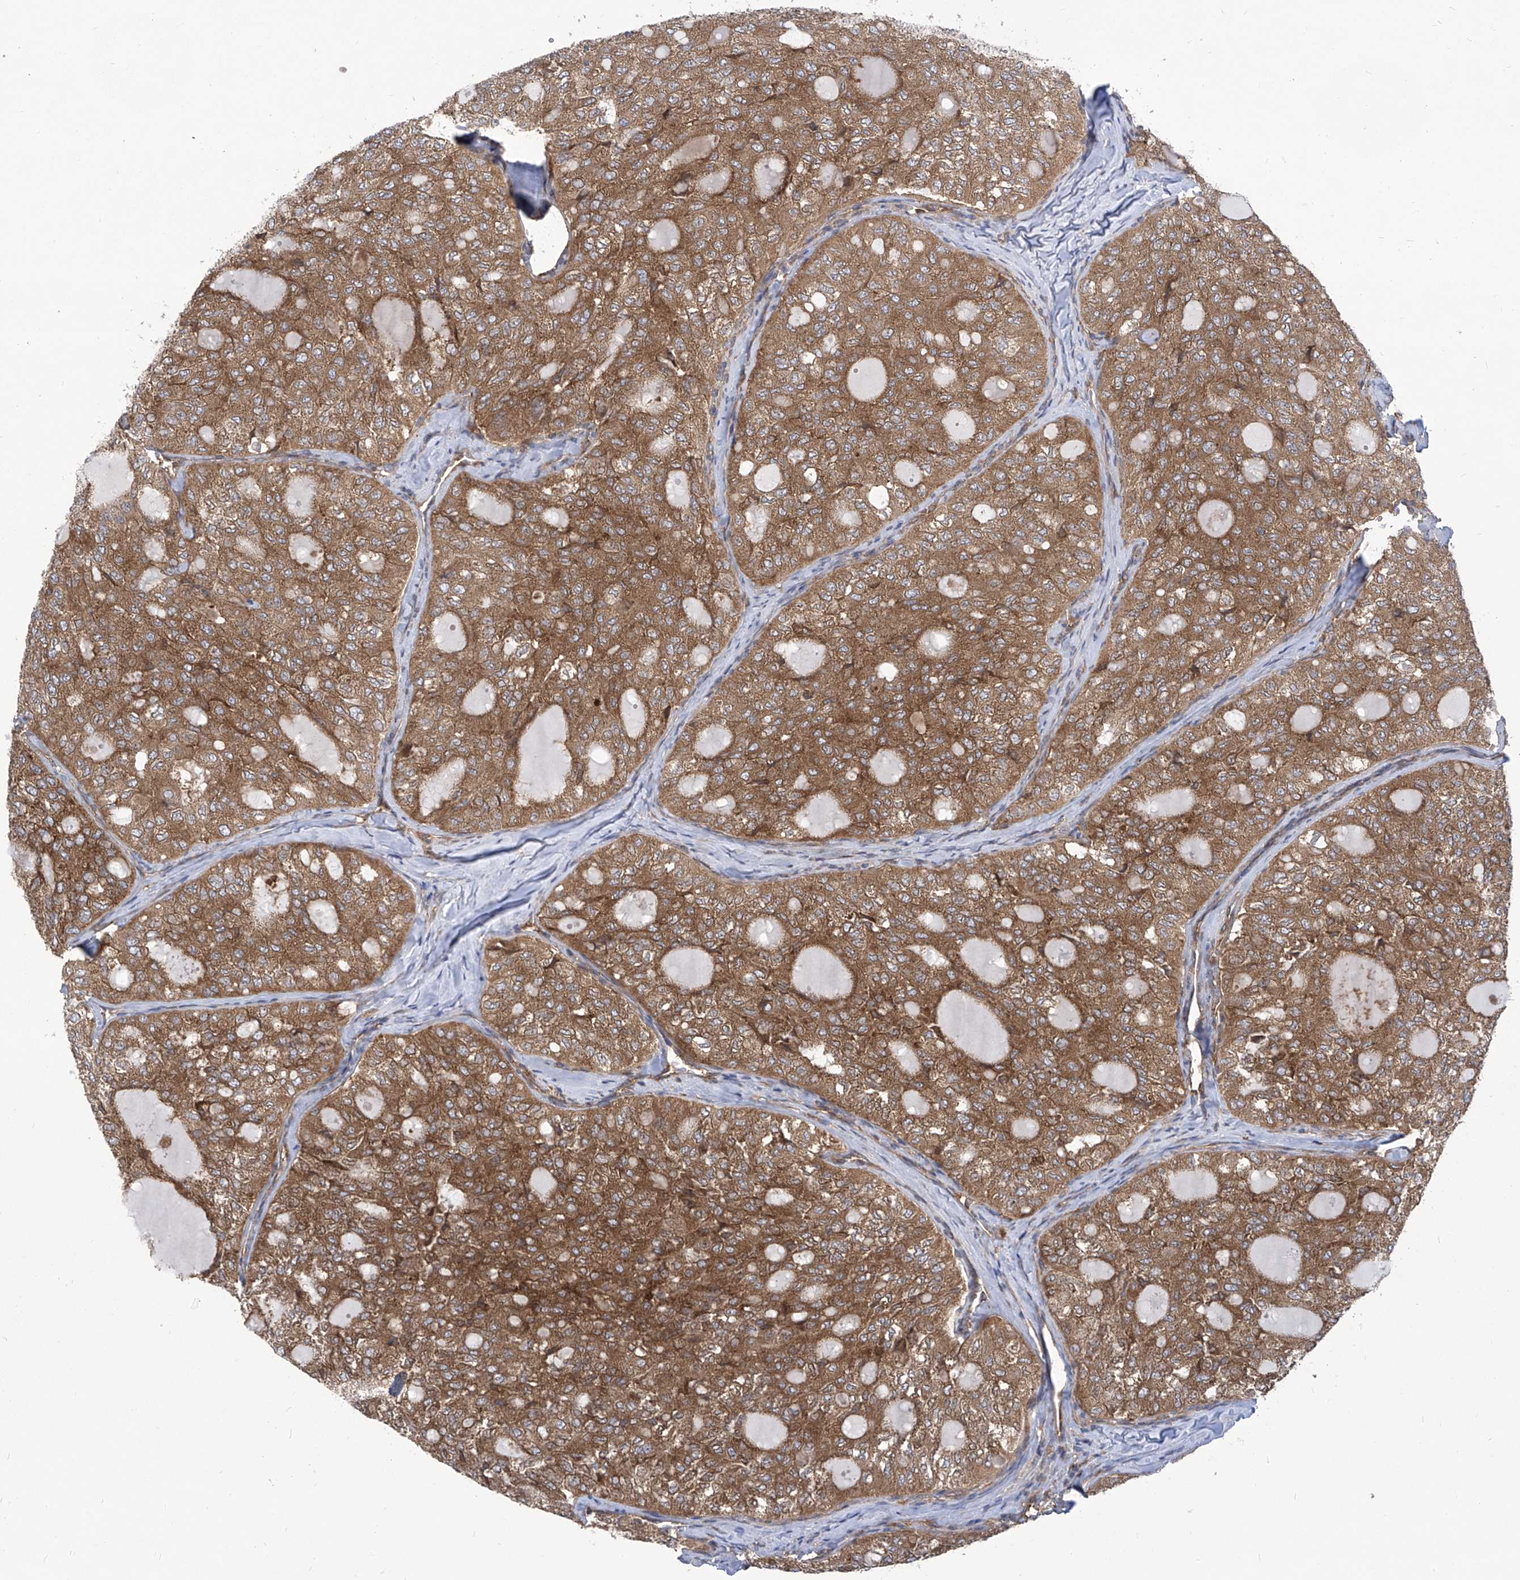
{"staining": {"intensity": "moderate", "quantity": ">75%", "location": "cytoplasmic/membranous"}, "tissue": "thyroid cancer", "cell_type": "Tumor cells", "image_type": "cancer", "snomed": [{"axis": "morphology", "description": "Follicular adenoma carcinoma, NOS"}, {"axis": "topography", "description": "Thyroid gland"}], "caption": "Tumor cells exhibit medium levels of moderate cytoplasmic/membranous positivity in about >75% of cells in thyroid cancer (follicular adenoma carcinoma). (DAB (3,3'-diaminobenzidine) IHC with brightfield microscopy, high magnification).", "gene": "EIF3M", "patient": {"sex": "male", "age": 75}}